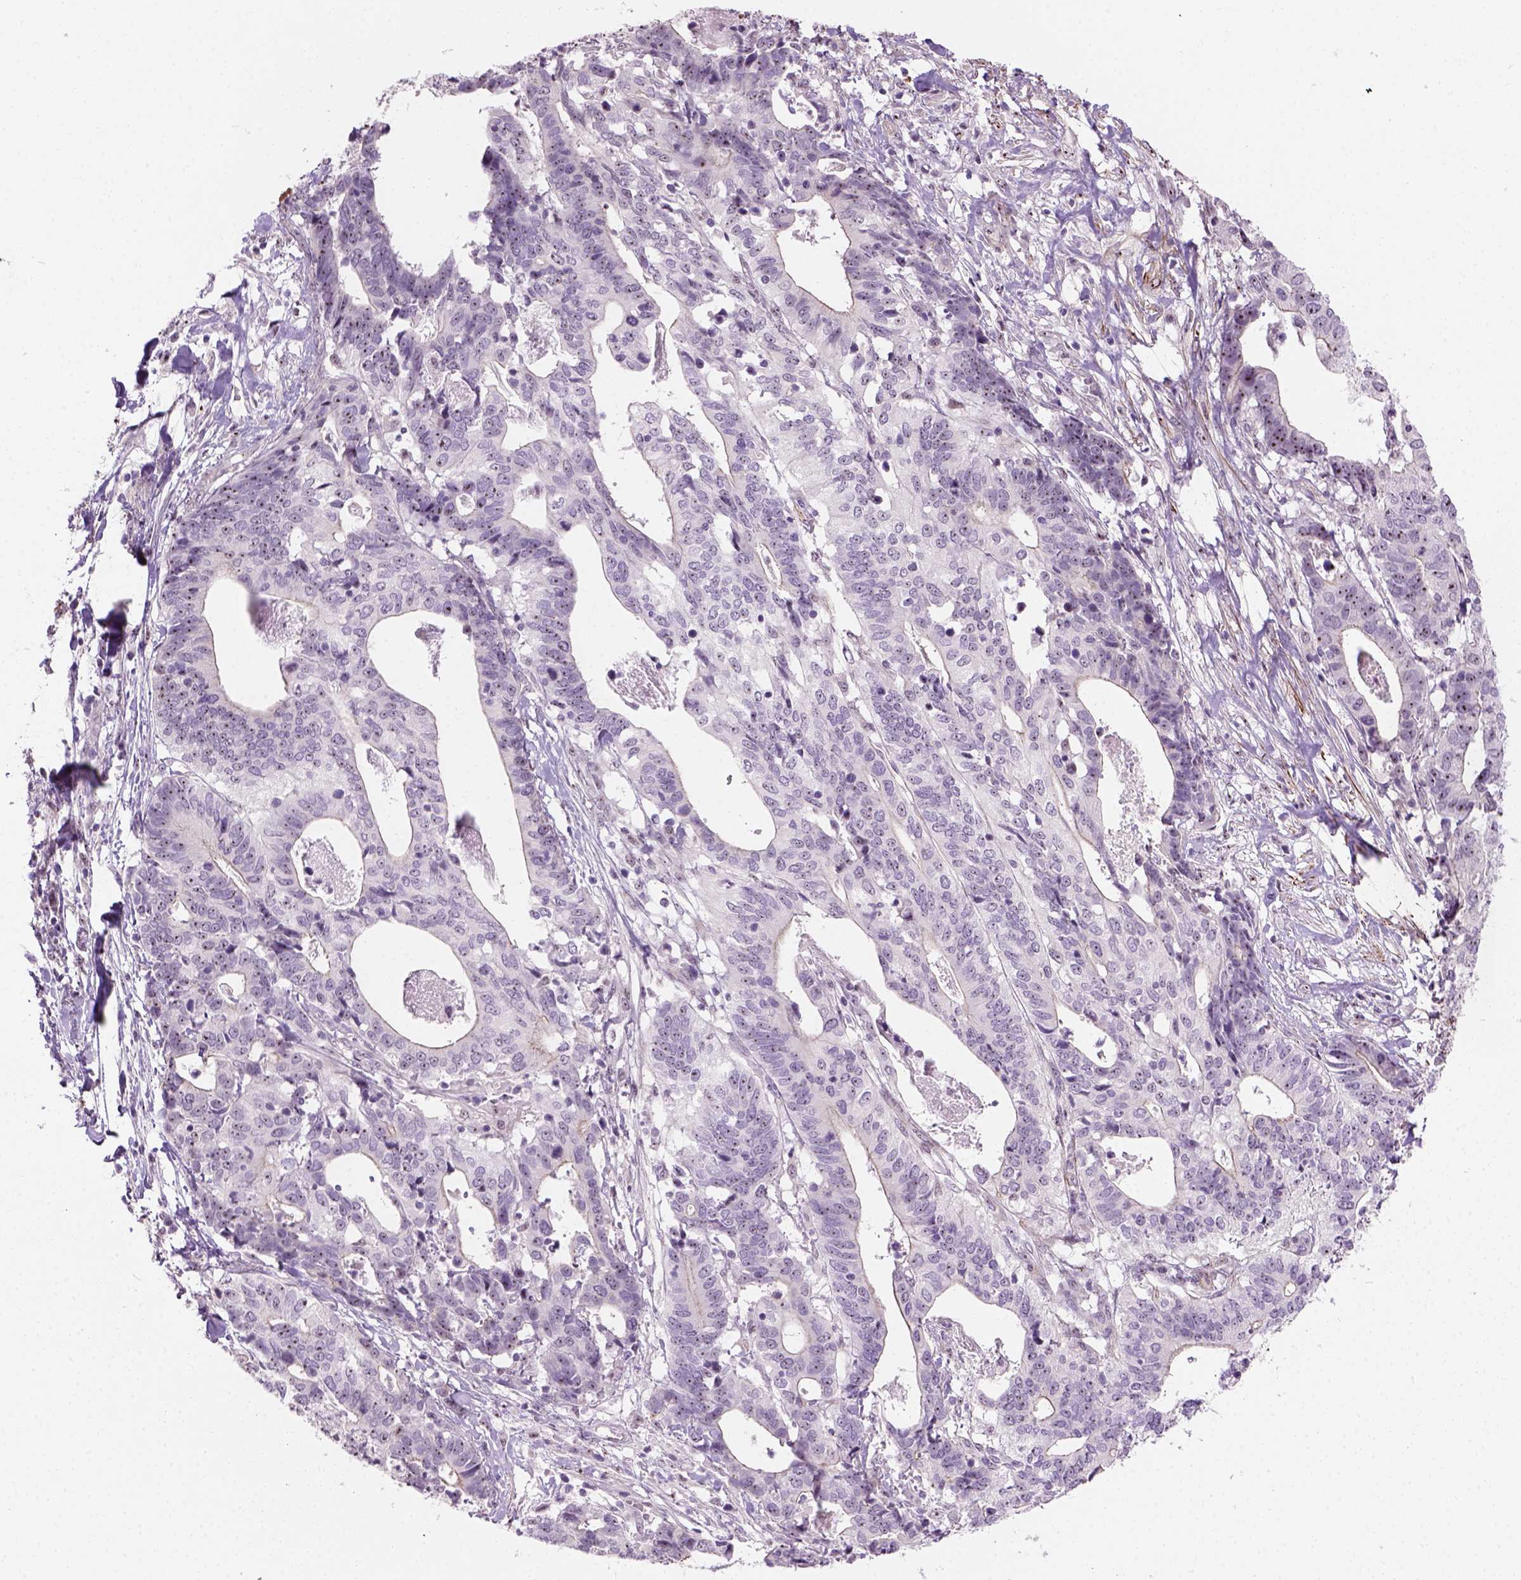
{"staining": {"intensity": "moderate", "quantity": "25%-75%", "location": "nuclear"}, "tissue": "stomach cancer", "cell_type": "Tumor cells", "image_type": "cancer", "snomed": [{"axis": "morphology", "description": "Adenocarcinoma, NOS"}, {"axis": "topography", "description": "Stomach, upper"}], "caption": "Protein expression analysis of human stomach cancer reveals moderate nuclear positivity in approximately 25%-75% of tumor cells.", "gene": "RRS1", "patient": {"sex": "female", "age": 67}}